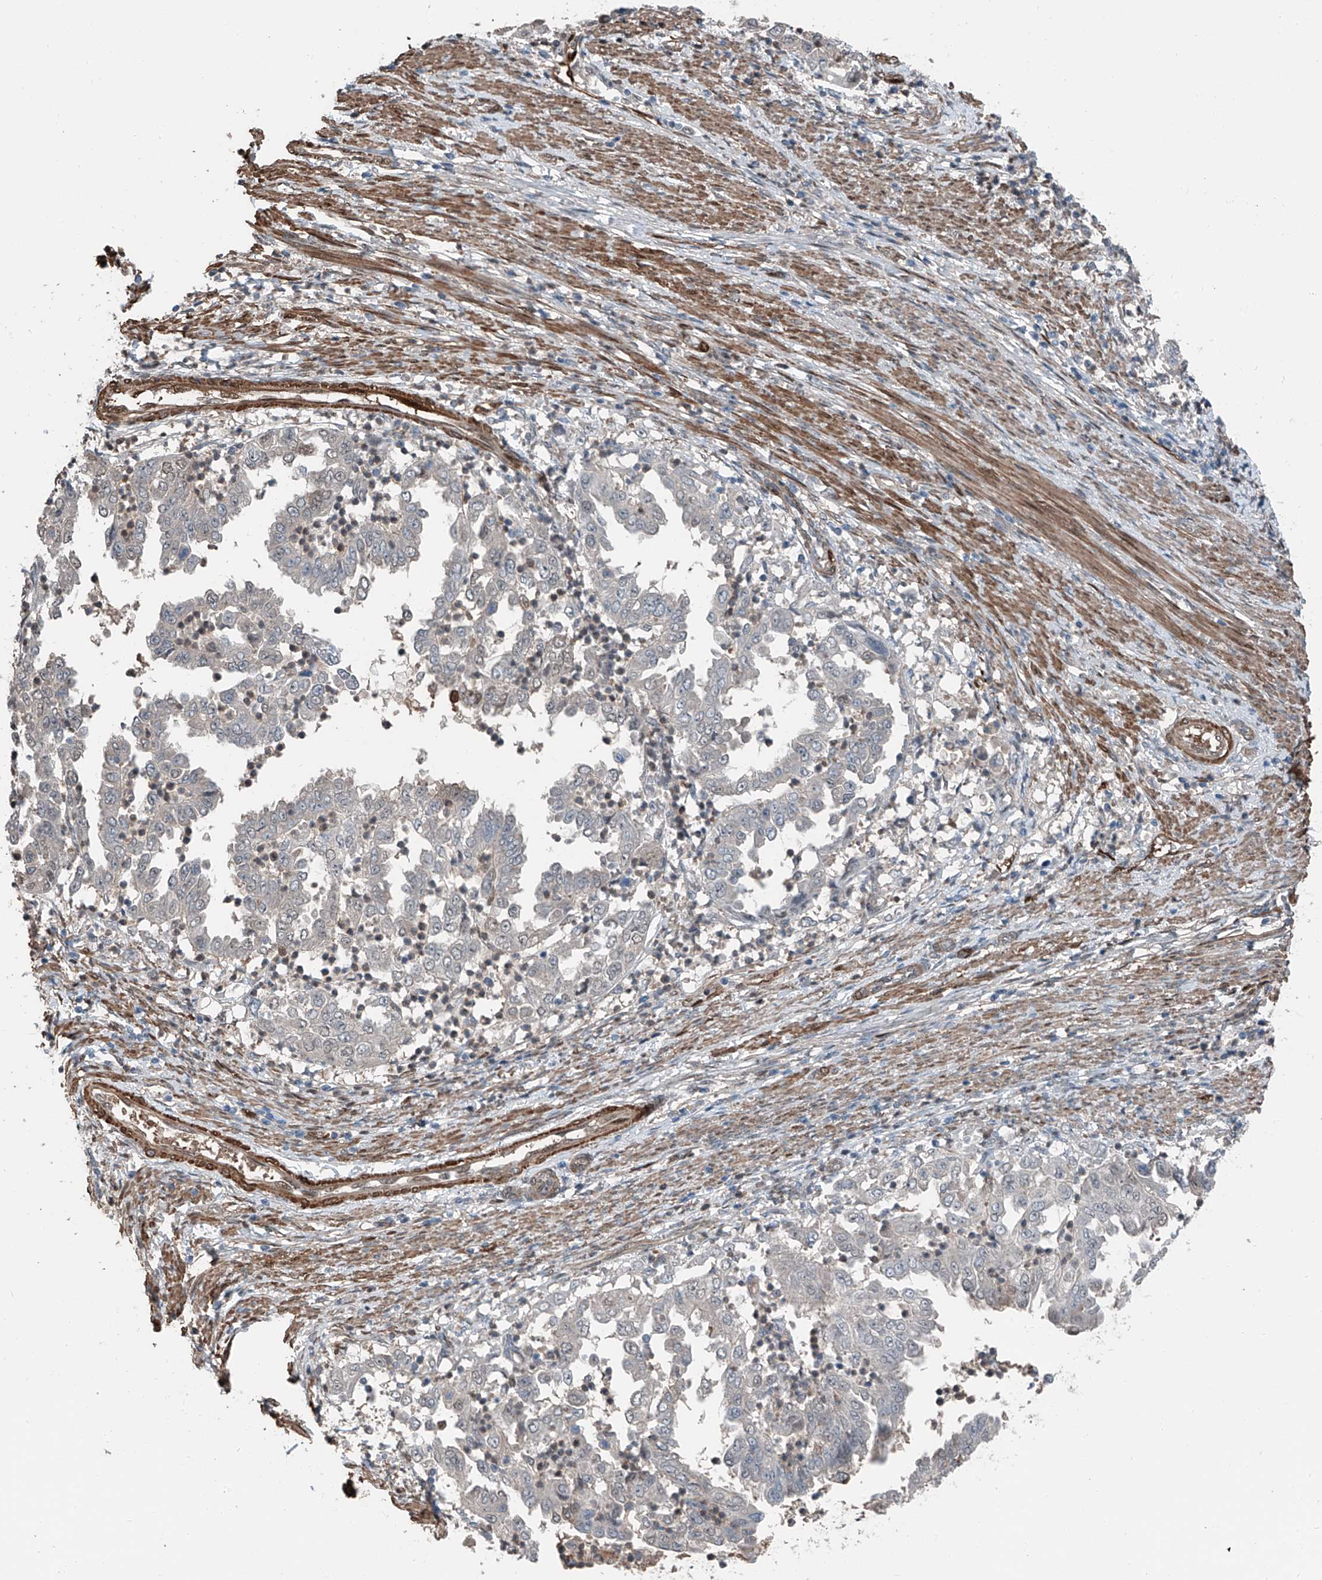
{"staining": {"intensity": "negative", "quantity": "none", "location": "none"}, "tissue": "endometrial cancer", "cell_type": "Tumor cells", "image_type": "cancer", "snomed": [{"axis": "morphology", "description": "Adenocarcinoma, NOS"}, {"axis": "topography", "description": "Endometrium"}], "caption": "Immunohistochemical staining of human endometrial cancer (adenocarcinoma) reveals no significant positivity in tumor cells. (DAB immunohistochemistry with hematoxylin counter stain).", "gene": "HSPA6", "patient": {"sex": "female", "age": 85}}